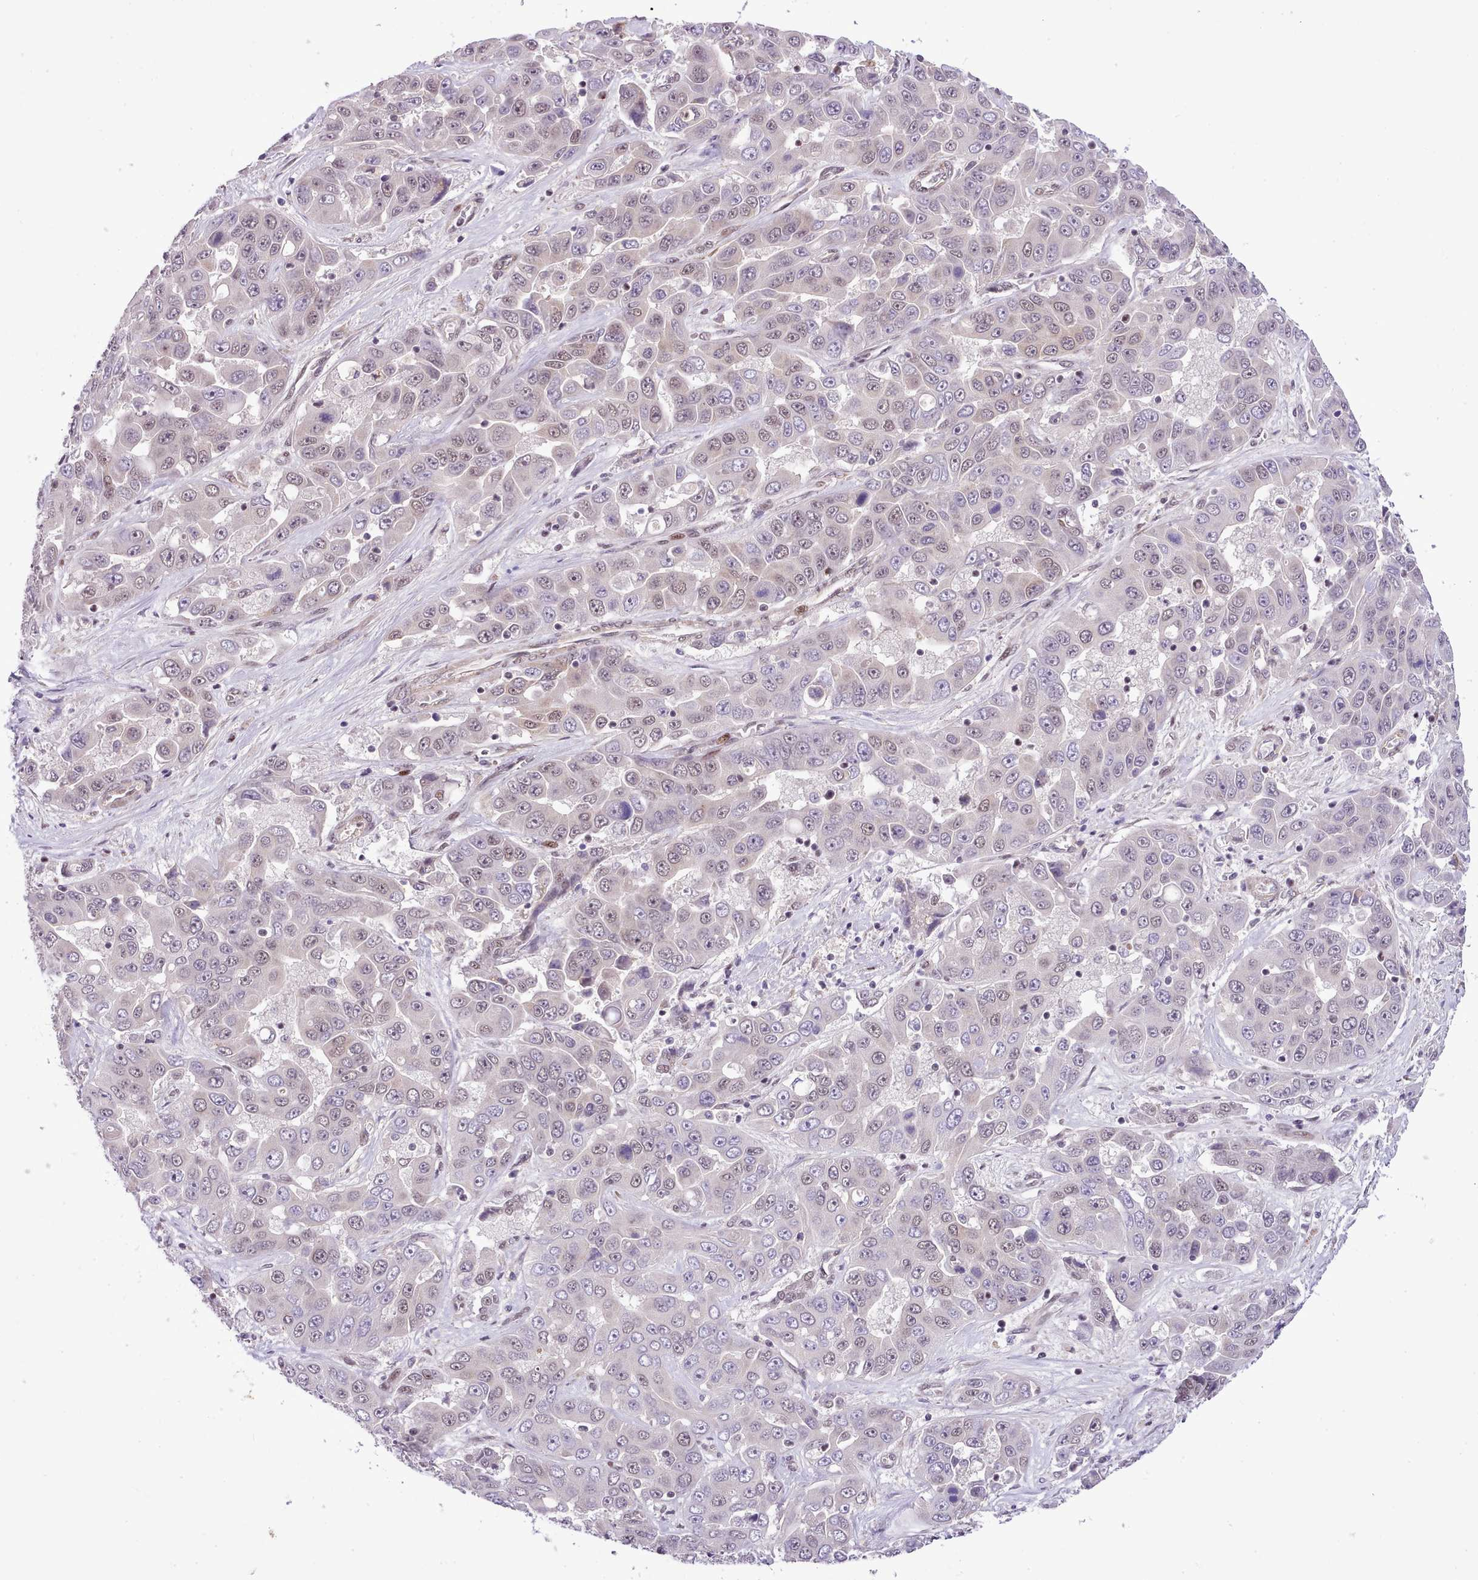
{"staining": {"intensity": "weak", "quantity": "<25%", "location": "nuclear"}, "tissue": "liver cancer", "cell_type": "Tumor cells", "image_type": "cancer", "snomed": [{"axis": "morphology", "description": "Cholangiocarcinoma"}, {"axis": "topography", "description": "Liver"}], "caption": "Human cholangiocarcinoma (liver) stained for a protein using IHC shows no positivity in tumor cells.", "gene": "HOXB7", "patient": {"sex": "female", "age": 52}}